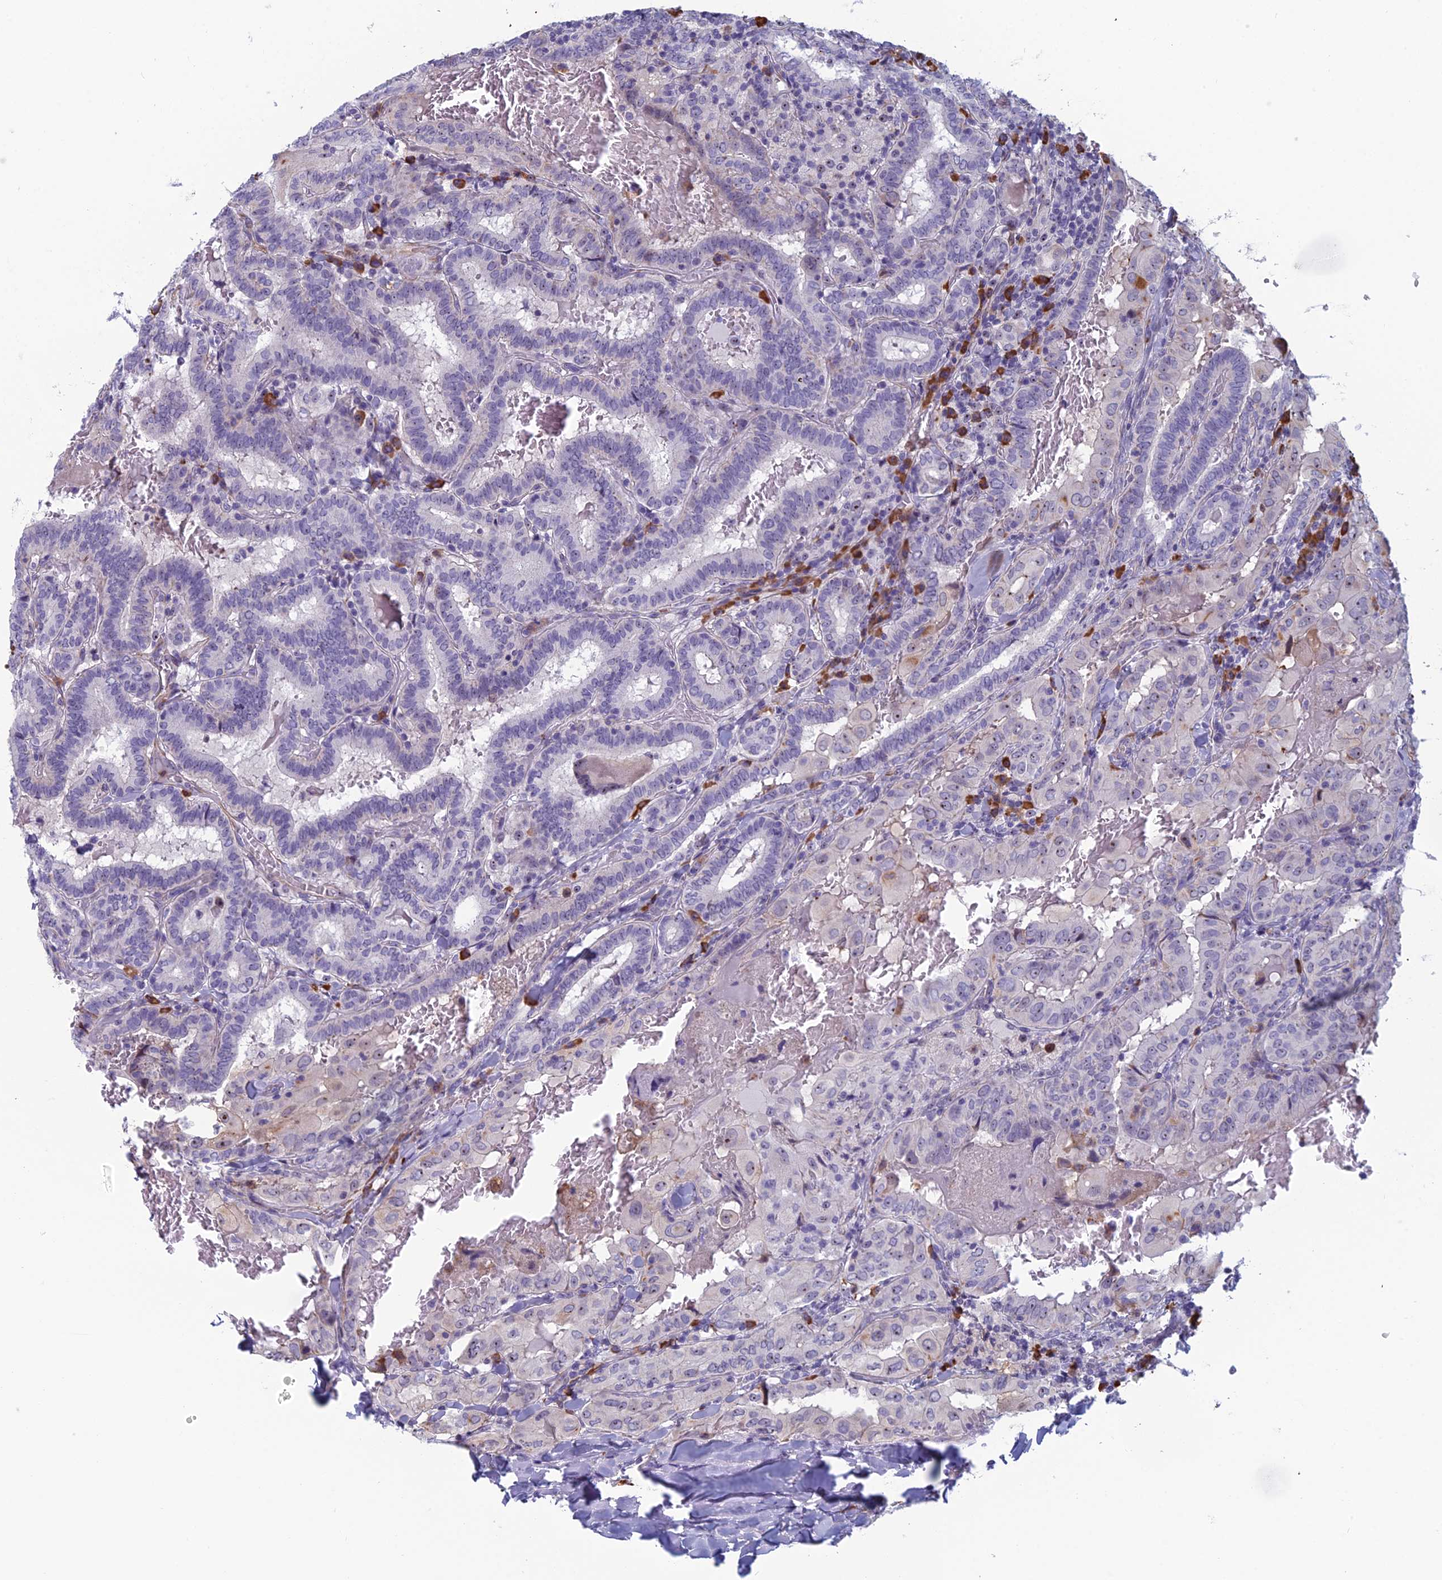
{"staining": {"intensity": "negative", "quantity": "none", "location": "none"}, "tissue": "thyroid cancer", "cell_type": "Tumor cells", "image_type": "cancer", "snomed": [{"axis": "morphology", "description": "Papillary adenocarcinoma, NOS"}, {"axis": "topography", "description": "Thyroid gland"}], "caption": "Papillary adenocarcinoma (thyroid) stained for a protein using immunohistochemistry (IHC) displays no expression tumor cells.", "gene": "NOC2L", "patient": {"sex": "female", "age": 72}}